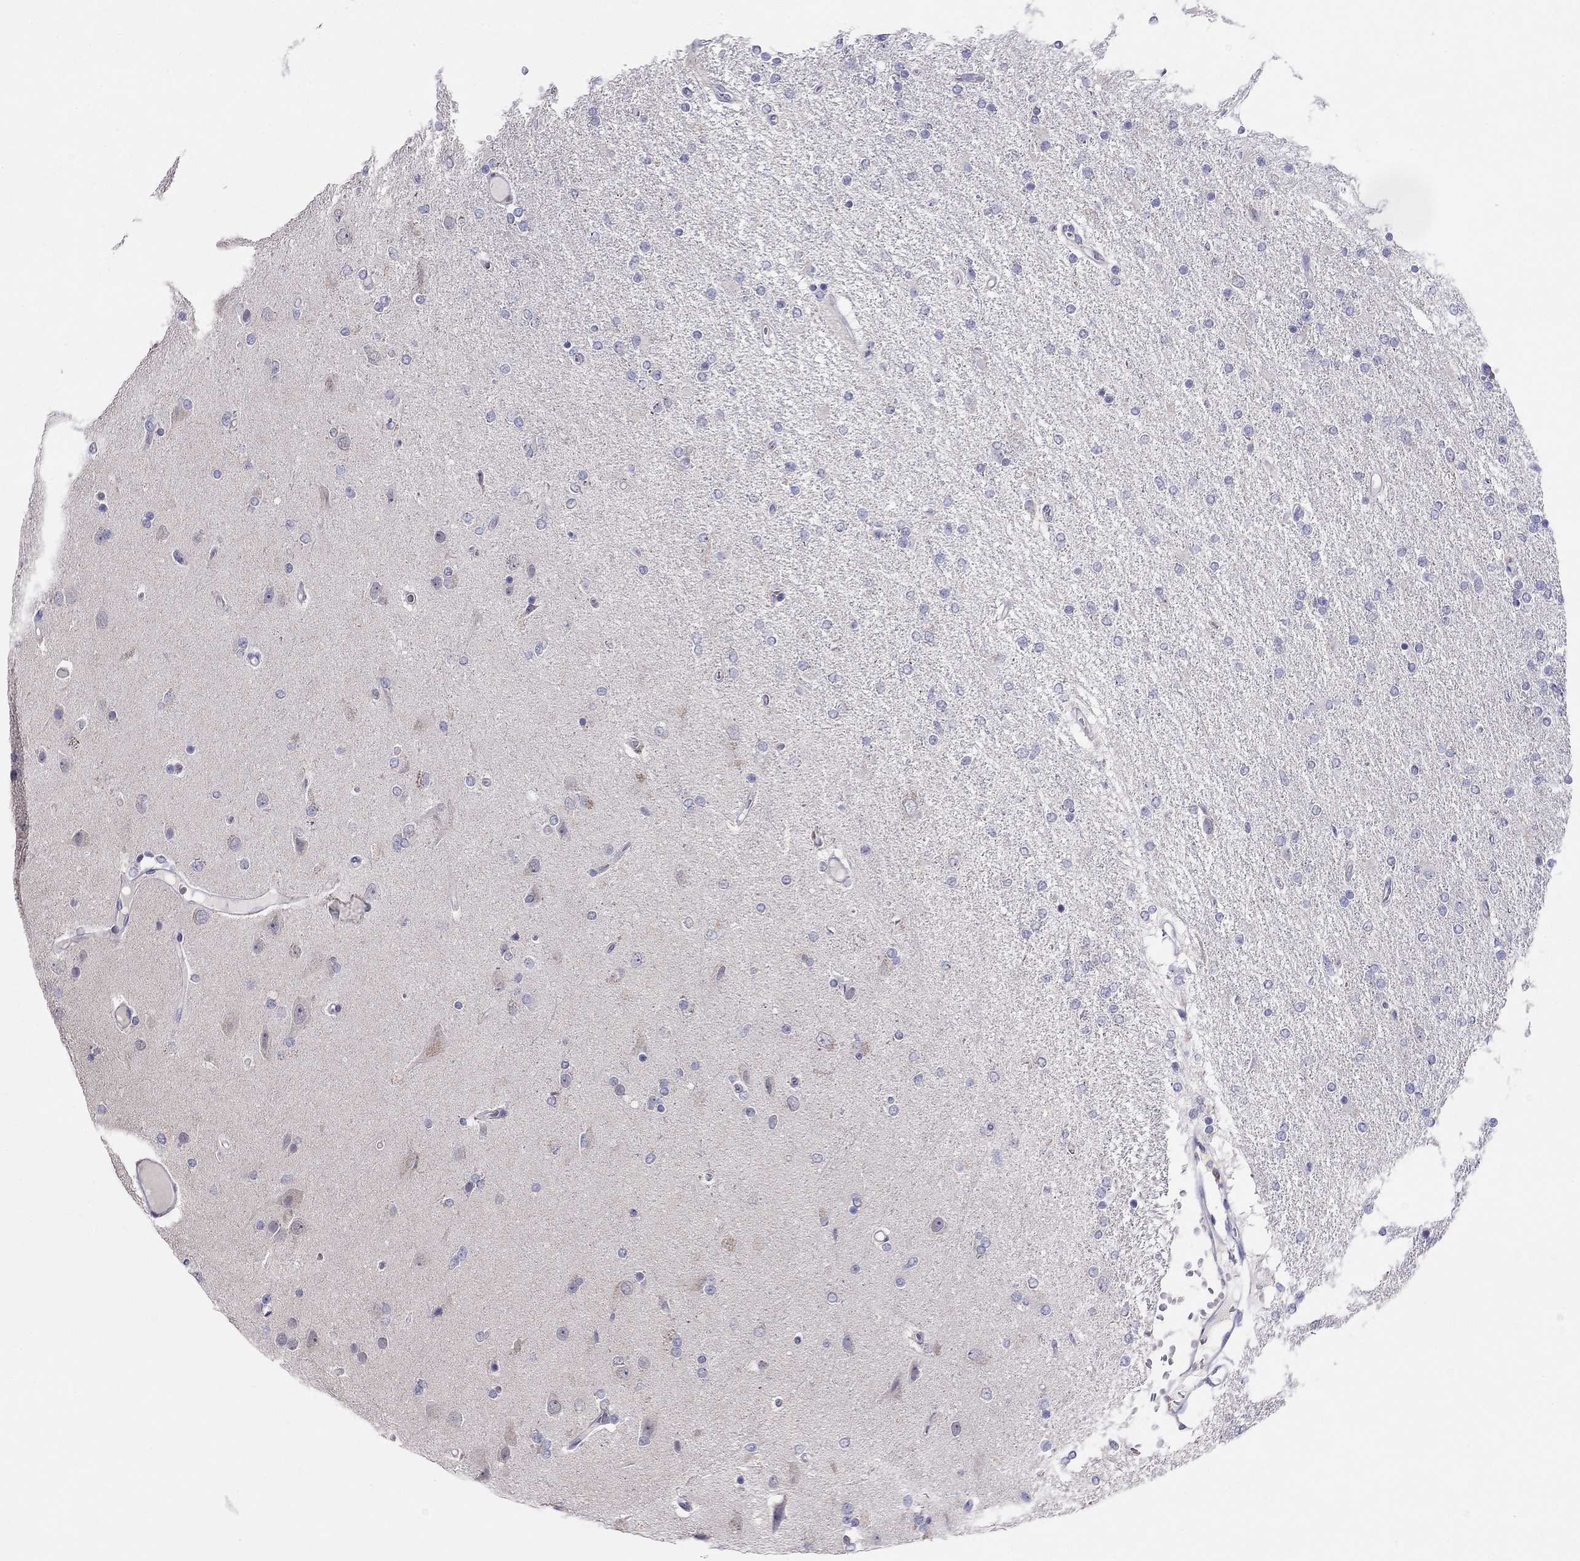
{"staining": {"intensity": "negative", "quantity": "none", "location": "none"}, "tissue": "glioma", "cell_type": "Tumor cells", "image_type": "cancer", "snomed": [{"axis": "morphology", "description": "Glioma, malignant, High grade"}, {"axis": "topography", "description": "Cerebral cortex"}], "caption": "A high-resolution photomicrograph shows IHC staining of high-grade glioma (malignant), which demonstrates no significant expression in tumor cells.", "gene": "CITED1", "patient": {"sex": "male", "age": 70}}